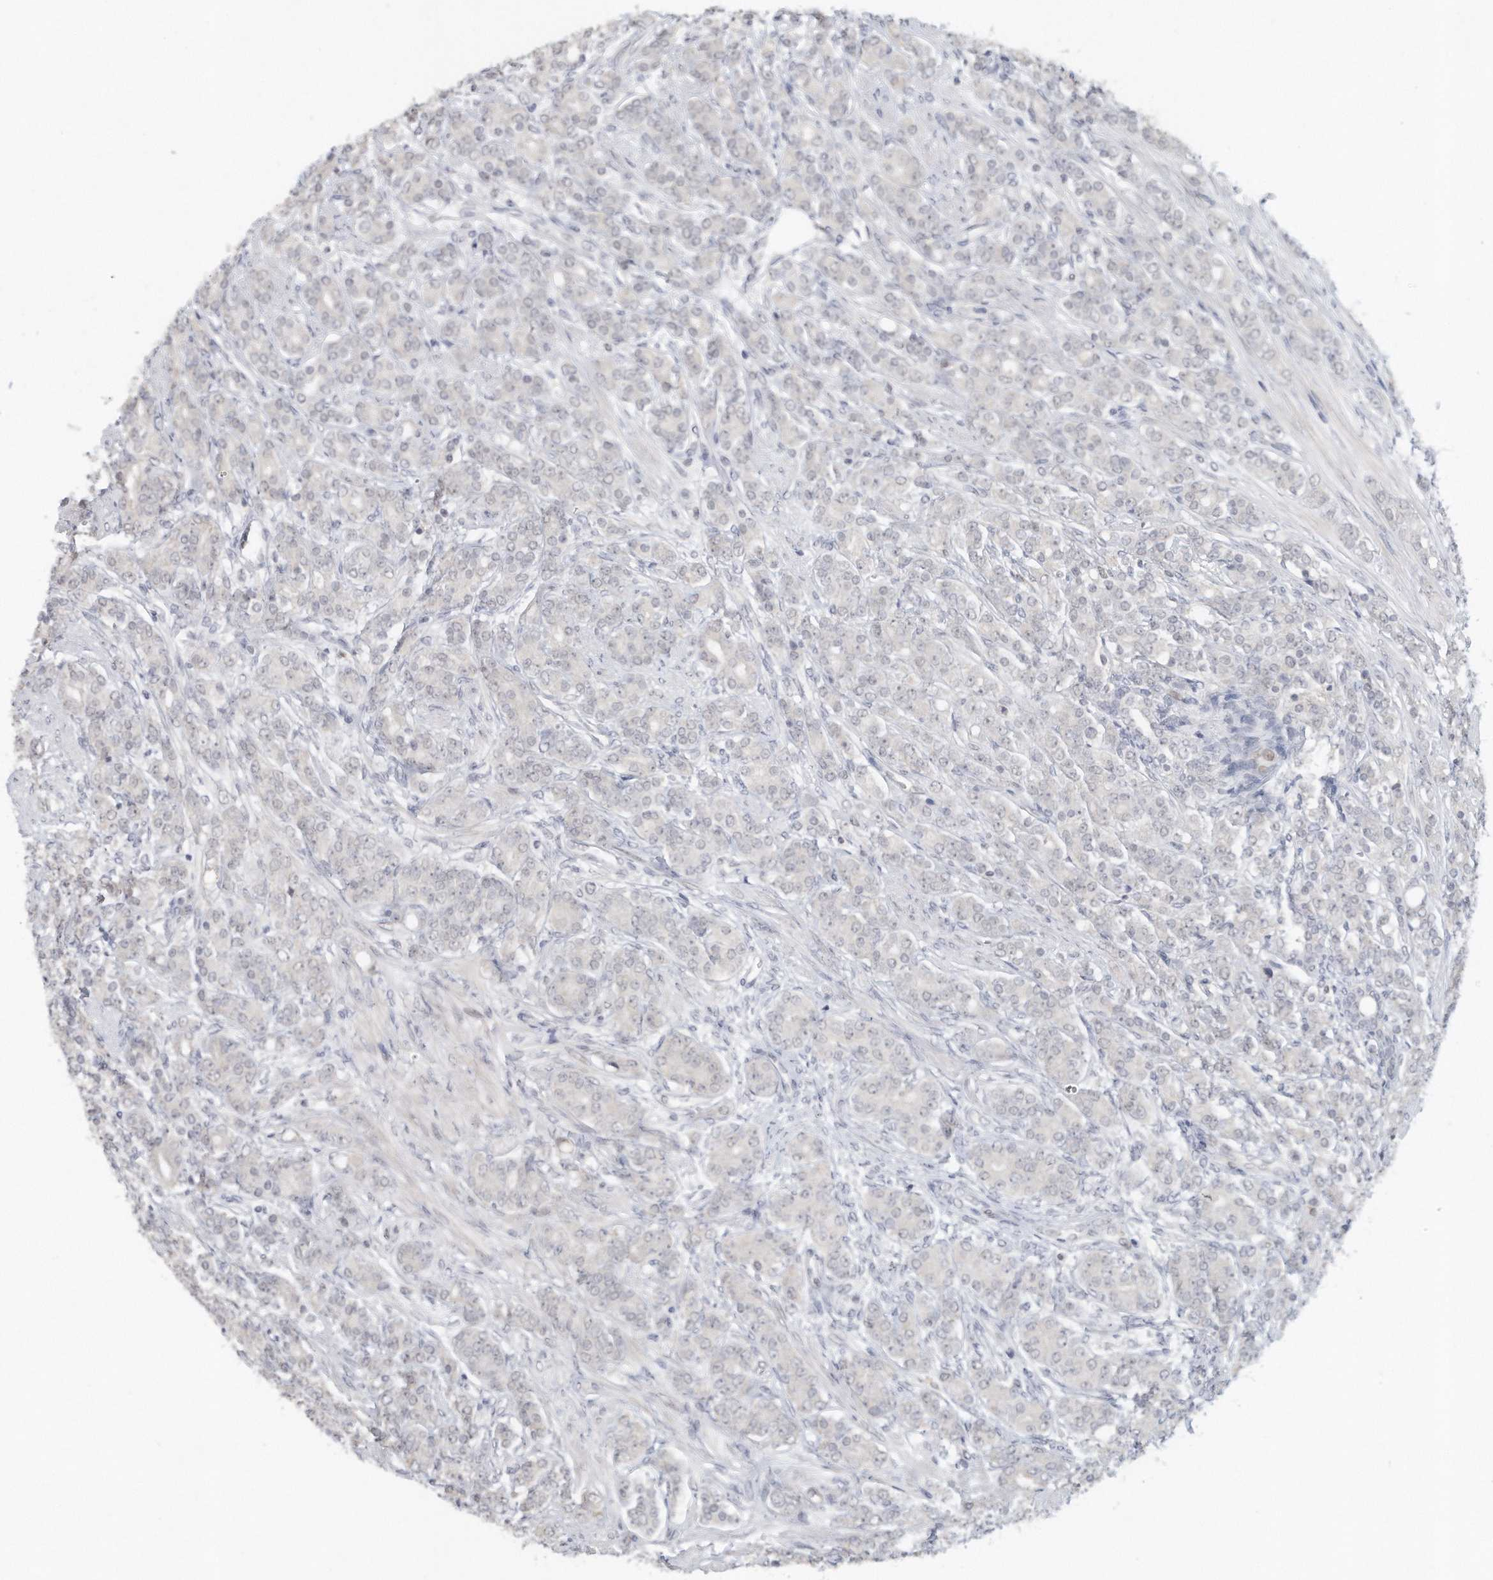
{"staining": {"intensity": "negative", "quantity": "none", "location": "none"}, "tissue": "prostate cancer", "cell_type": "Tumor cells", "image_type": "cancer", "snomed": [{"axis": "morphology", "description": "Adenocarcinoma, High grade"}, {"axis": "topography", "description": "Prostate"}], "caption": "Immunohistochemistry image of neoplastic tissue: human prostate cancer stained with DAB (3,3'-diaminobenzidine) displays no significant protein staining in tumor cells.", "gene": "DDX43", "patient": {"sex": "male", "age": 62}}